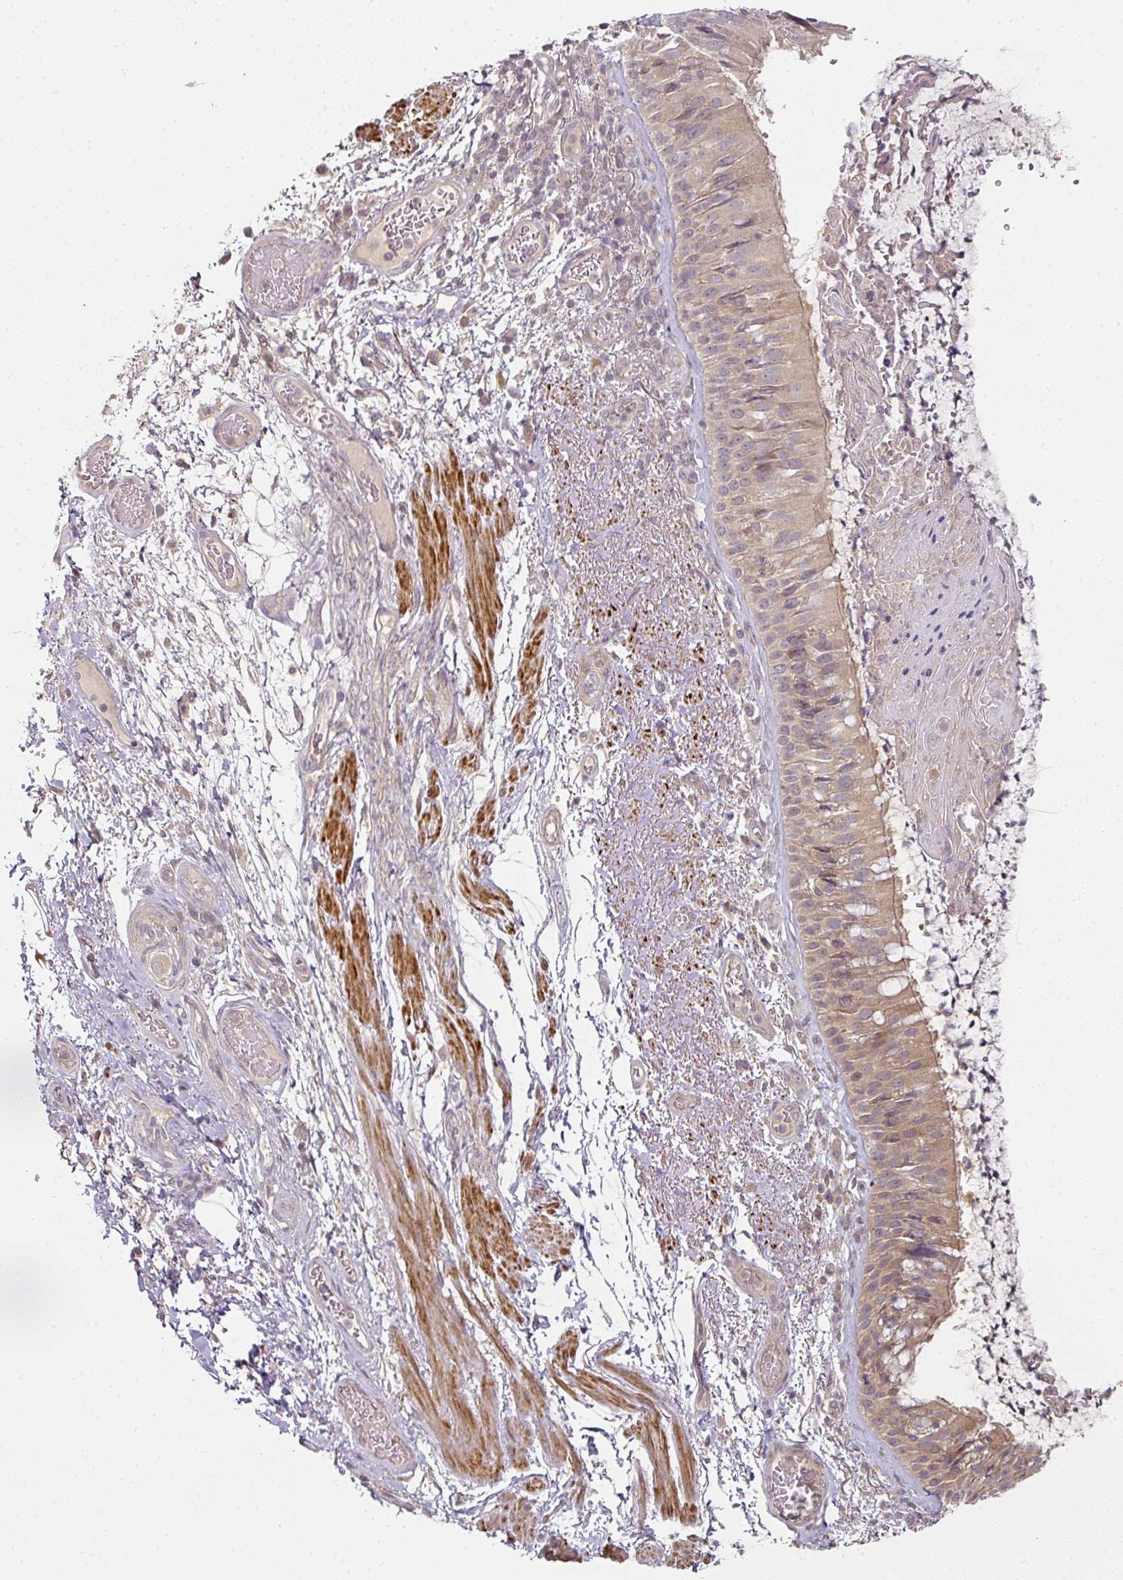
{"staining": {"intensity": "weak", "quantity": ">75%", "location": "cytoplasmic/membranous"}, "tissue": "bronchus", "cell_type": "Respiratory epithelial cells", "image_type": "normal", "snomed": [{"axis": "morphology", "description": "Normal tissue, NOS"}, {"axis": "topography", "description": "Cartilage tissue"}, {"axis": "topography", "description": "Bronchus"}], "caption": "Protein expression analysis of normal human bronchus reveals weak cytoplasmic/membranous expression in about >75% of respiratory epithelial cells.", "gene": "MAP2K2", "patient": {"sex": "male", "age": 63}}